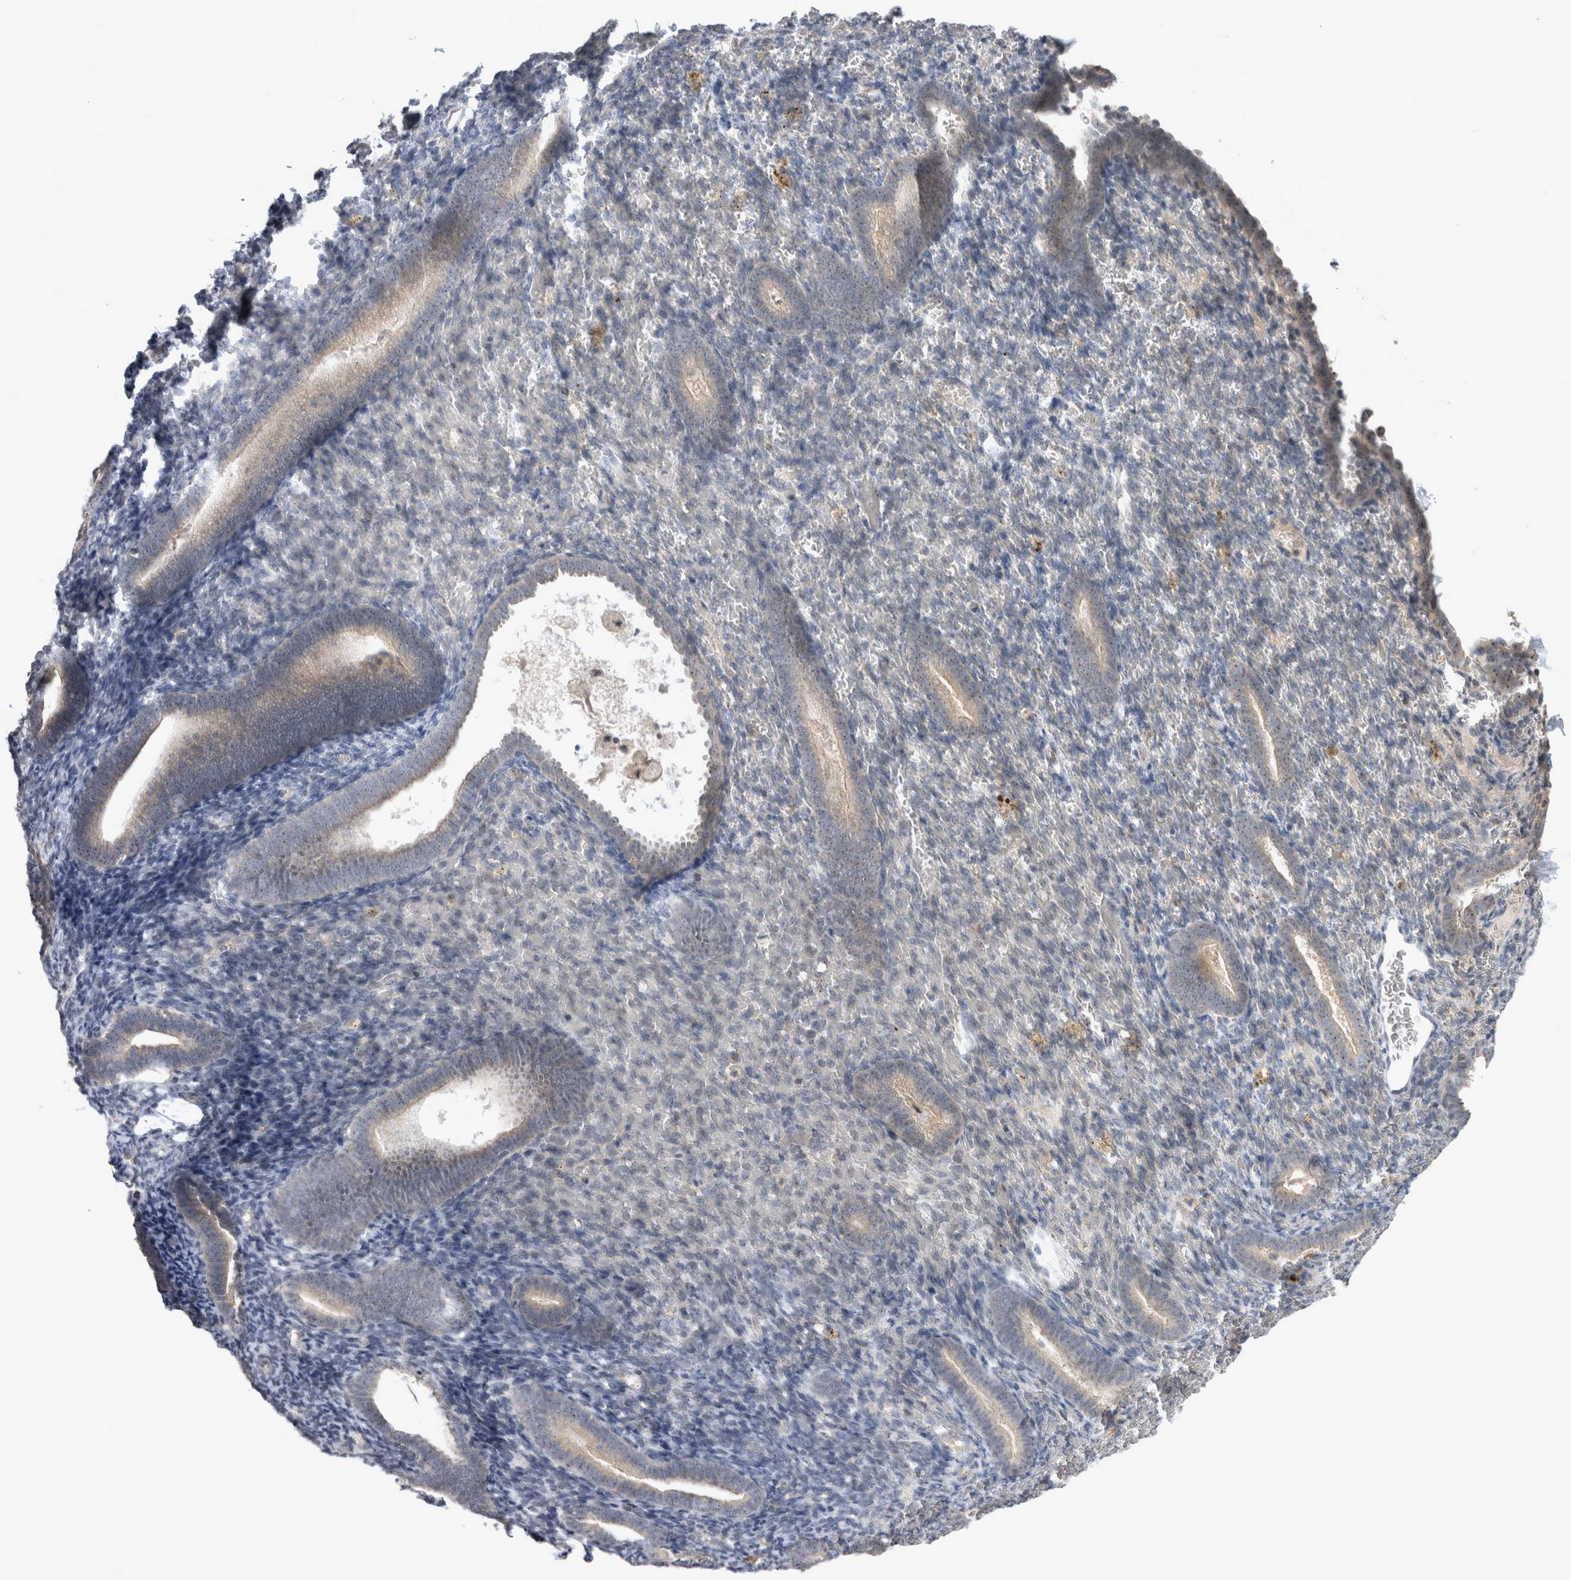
{"staining": {"intensity": "negative", "quantity": "none", "location": "none"}, "tissue": "endometrium", "cell_type": "Cells in endometrial stroma", "image_type": "normal", "snomed": [{"axis": "morphology", "description": "Normal tissue, NOS"}, {"axis": "topography", "description": "Endometrium"}], "caption": "High power microscopy histopathology image of an IHC micrograph of normal endometrium, revealing no significant expression in cells in endometrial stroma. (Stains: DAB immunohistochemistry with hematoxylin counter stain, Microscopy: brightfield microscopy at high magnification).", "gene": "RBM28", "patient": {"sex": "female", "age": 51}}